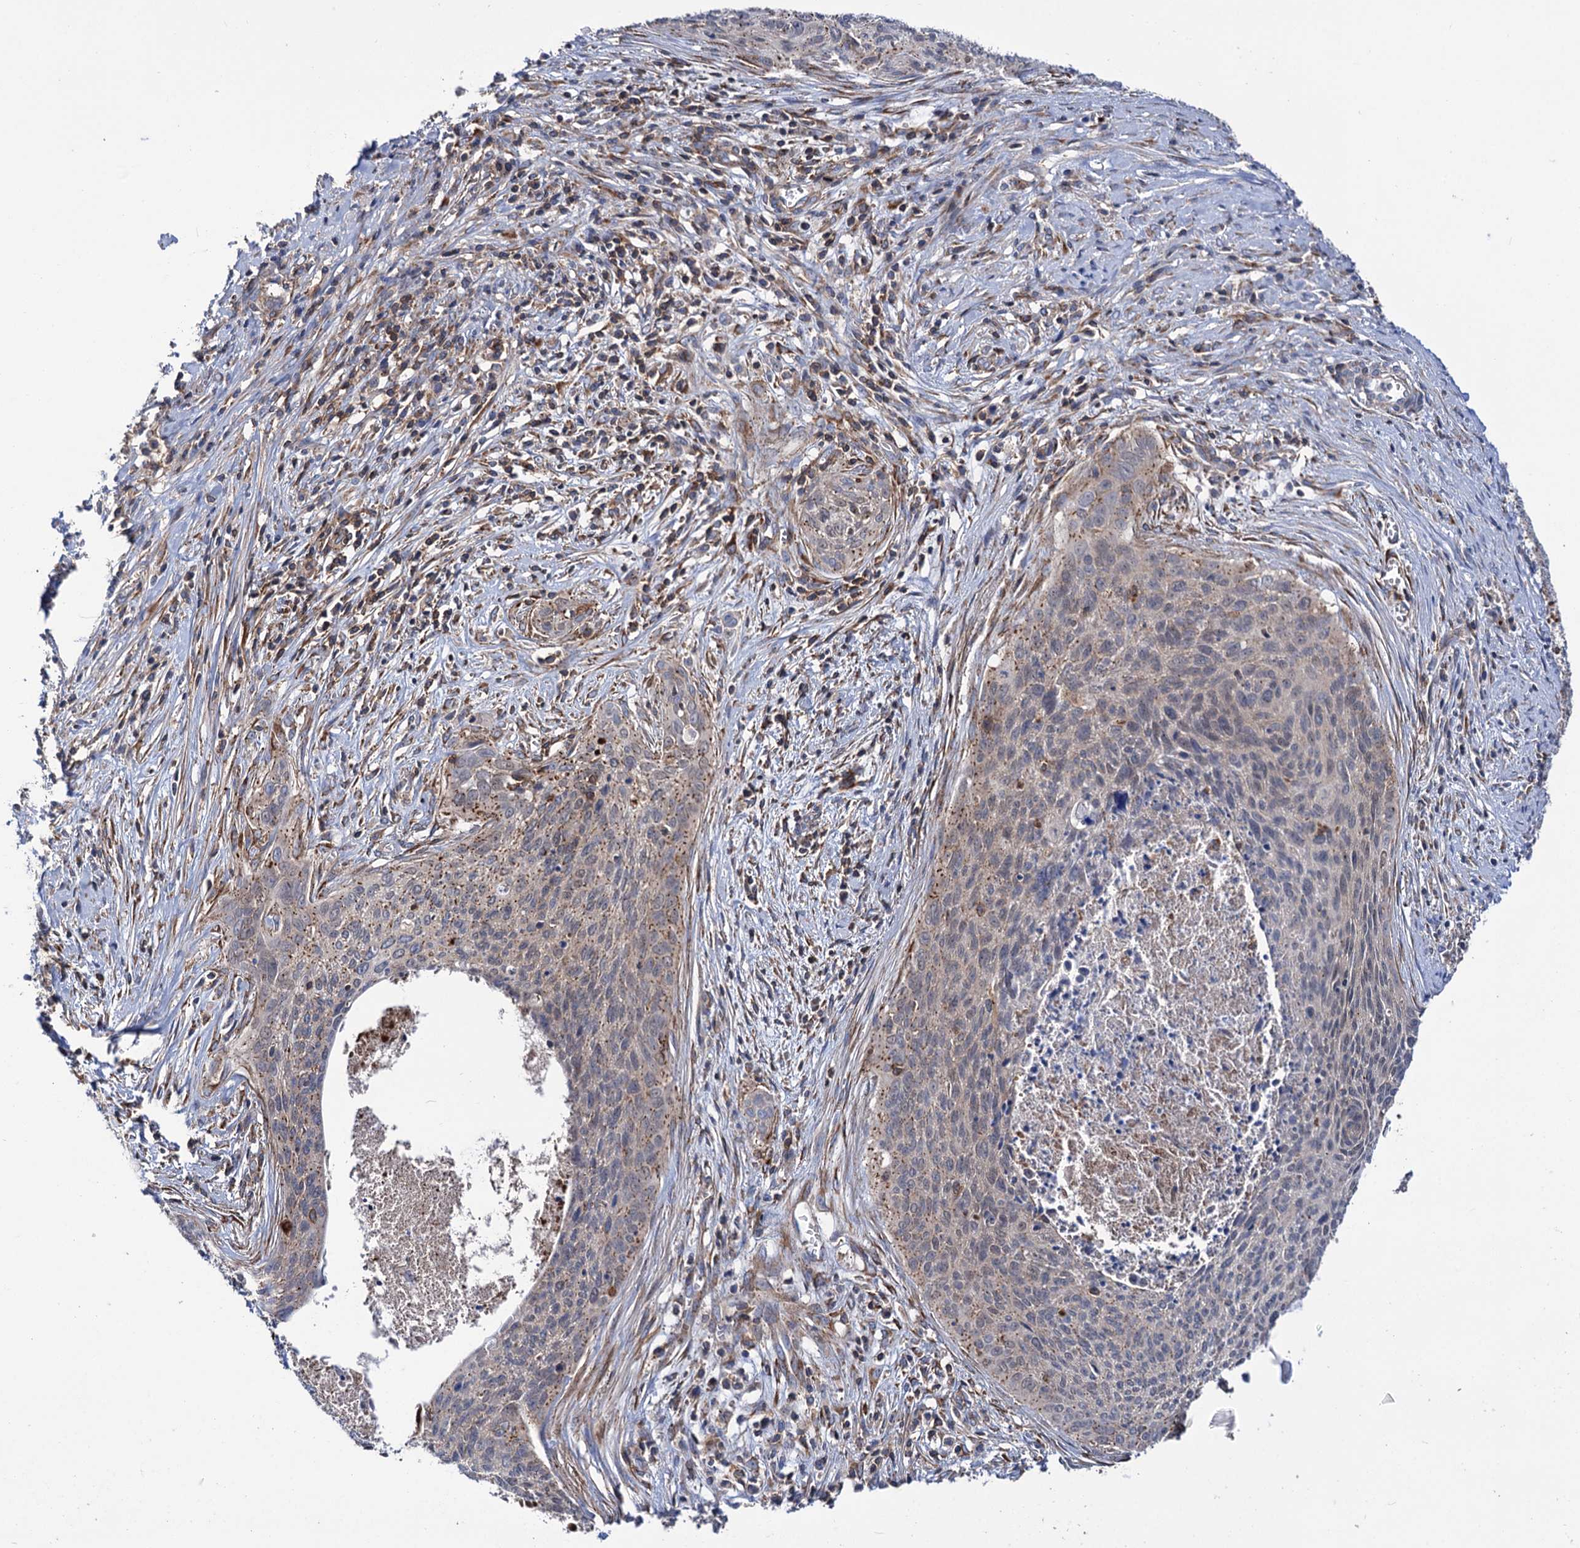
{"staining": {"intensity": "moderate", "quantity": "<25%", "location": "cytoplasmic/membranous"}, "tissue": "cervical cancer", "cell_type": "Tumor cells", "image_type": "cancer", "snomed": [{"axis": "morphology", "description": "Squamous cell carcinoma, NOS"}, {"axis": "topography", "description": "Cervix"}], "caption": "The immunohistochemical stain shows moderate cytoplasmic/membranous positivity in tumor cells of cervical cancer (squamous cell carcinoma) tissue.", "gene": "DEF6", "patient": {"sex": "female", "age": 55}}